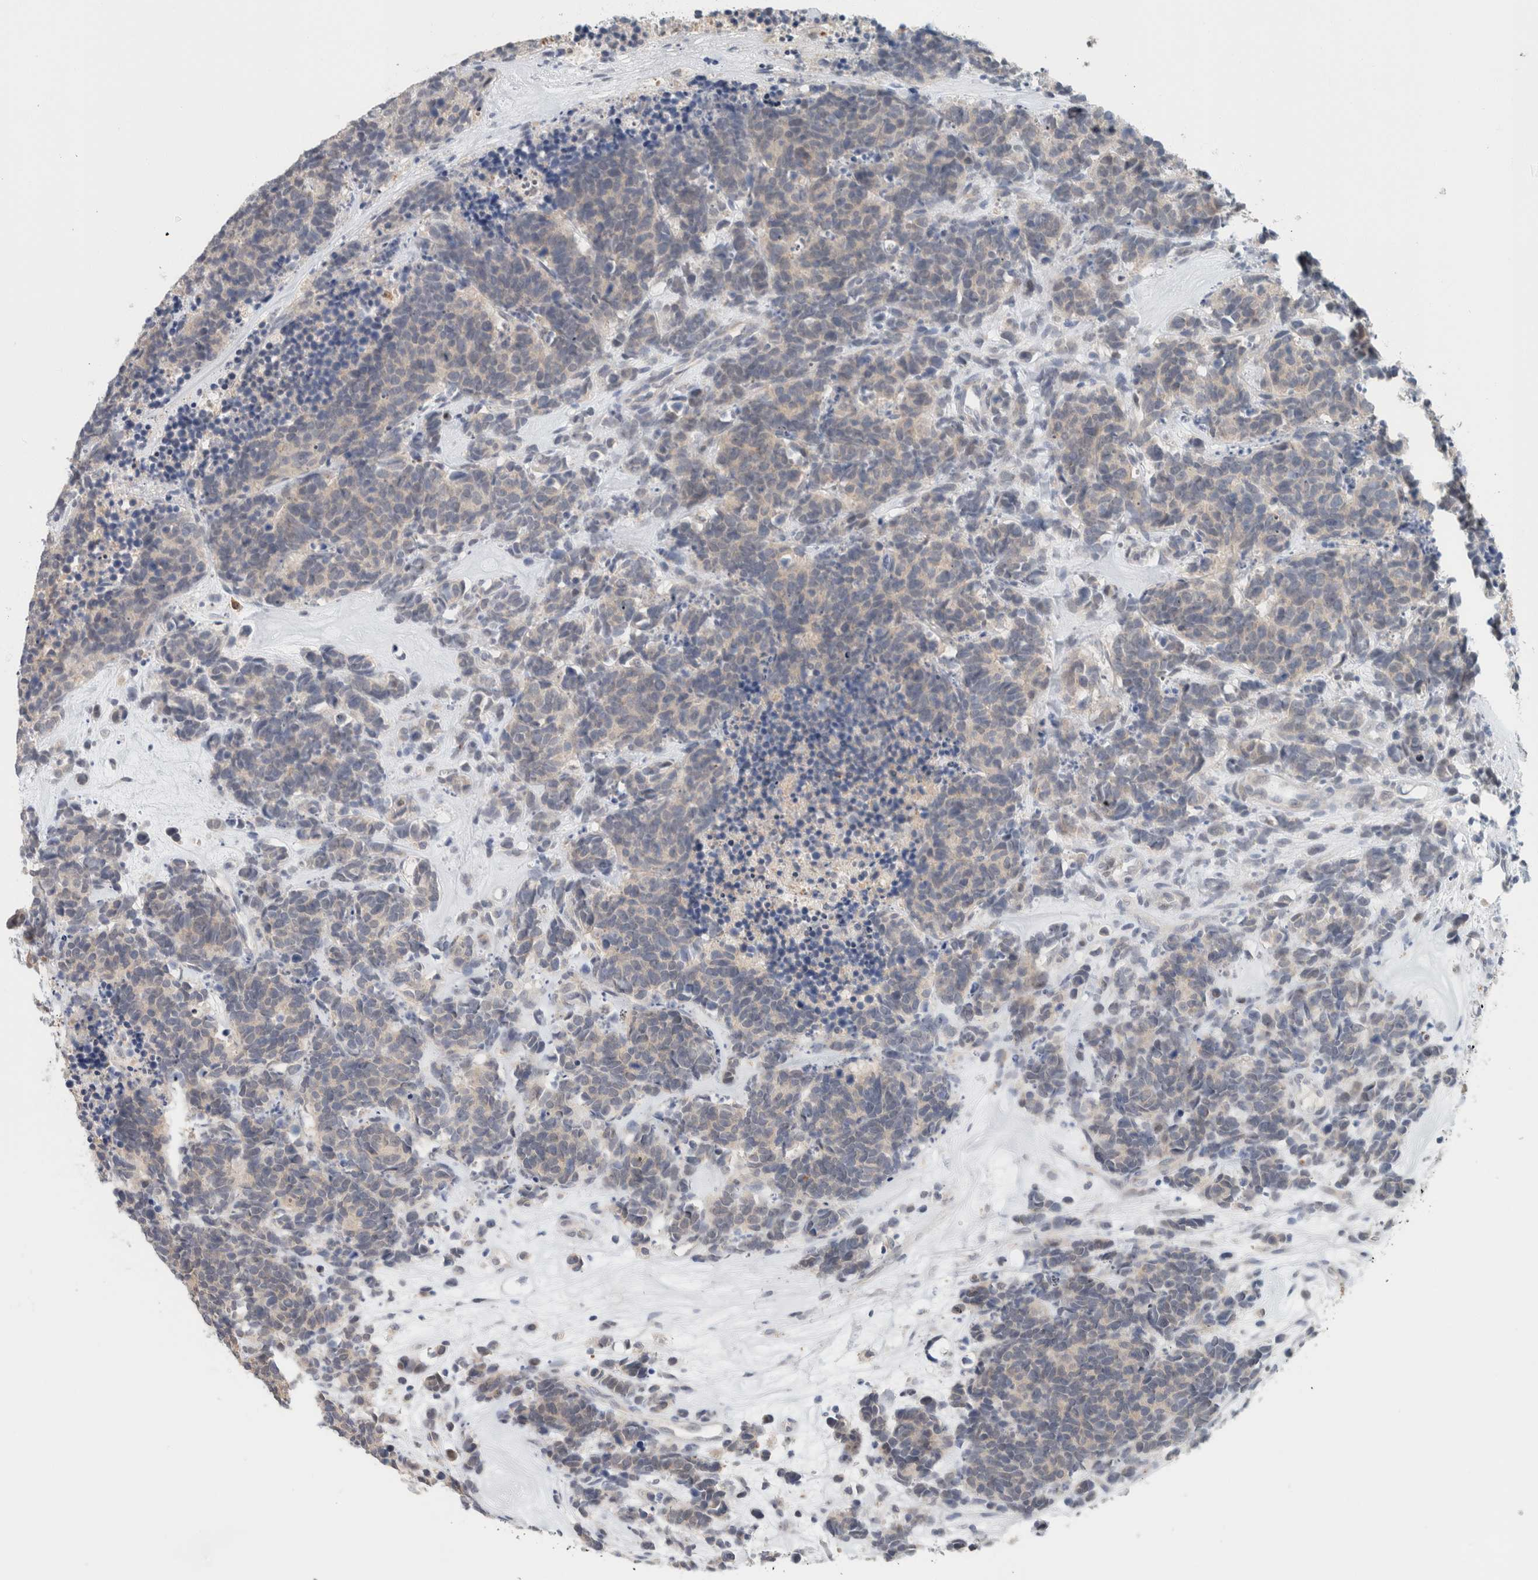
{"staining": {"intensity": "negative", "quantity": "none", "location": "none"}, "tissue": "carcinoid", "cell_type": "Tumor cells", "image_type": "cancer", "snomed": [{"axis": "morphology", "description": "Carcinoma, NOS"}, {"axis": "morphology", "description": "Carcinoid, malignant, NOS"}, {"axis": "topography", "description": "Urinary bladder"}], "caption": "This micrograph is of malignant carcinoid stained with immunohistochemistry (IHC) to label a protein in brown with the nuclei are counter-stained blue. There is no staining in tumor cells.", "gene": "CRAT", "patient": {"sex": "male", "age": 57}}